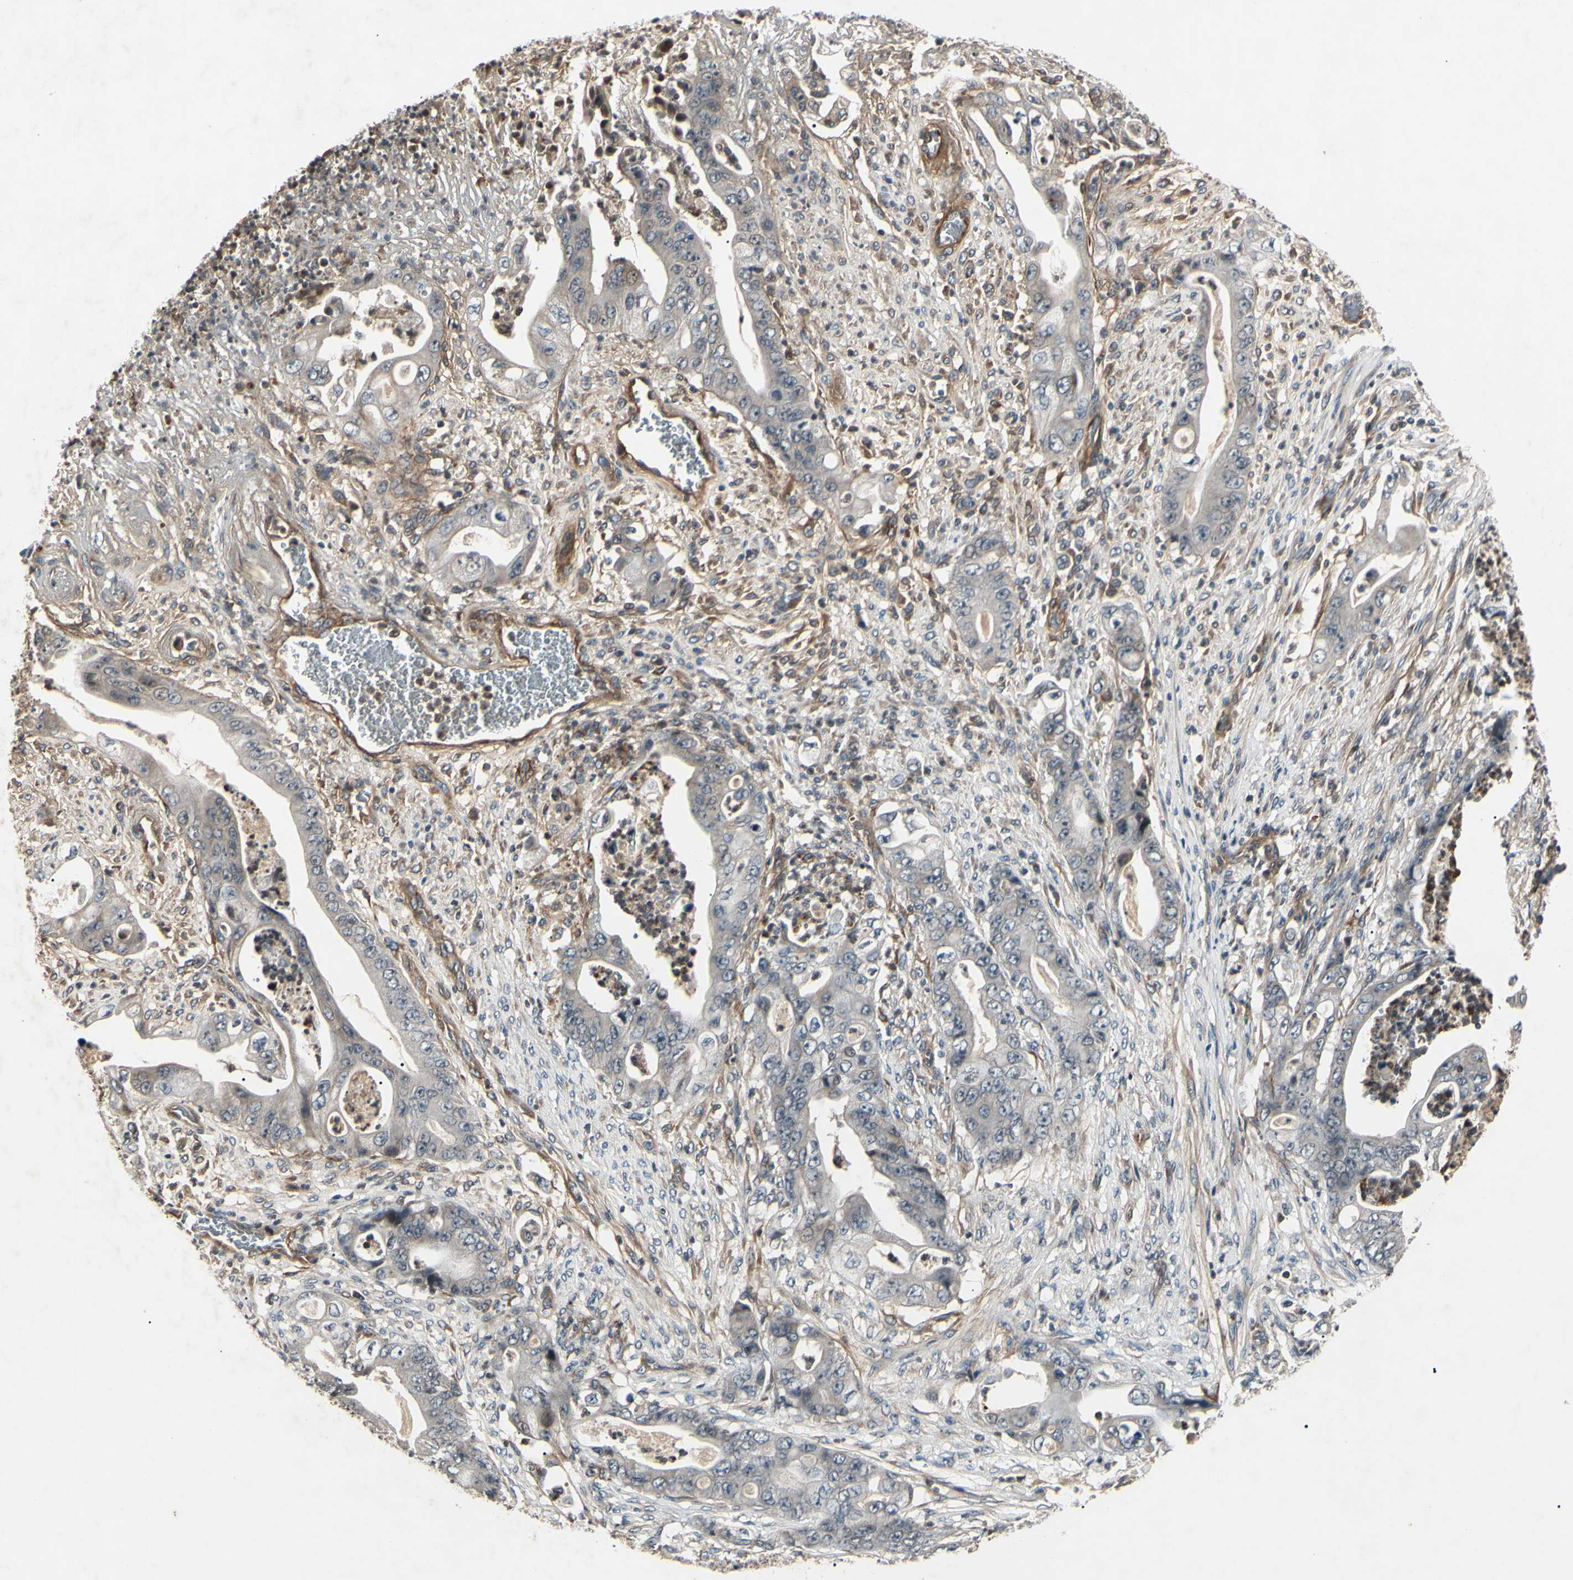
{"staining": {"intensity": "negative", "quantity": "none", "location": "none"}, "tissue": "stomach cancer", "cell_type": "Tumor cells", "image_type": "cancer", "snomed": [{"axis": "morphology", "description": "Adenocarcinoma, NOS"}, {"axis": "topography", "description": "Stomach"}], "caption": "Tumor cells show no significant positivity in adenocarcinoma (stomach).", "gene": "AEBP1", "patient": {"sex": "female", "age": 73}}